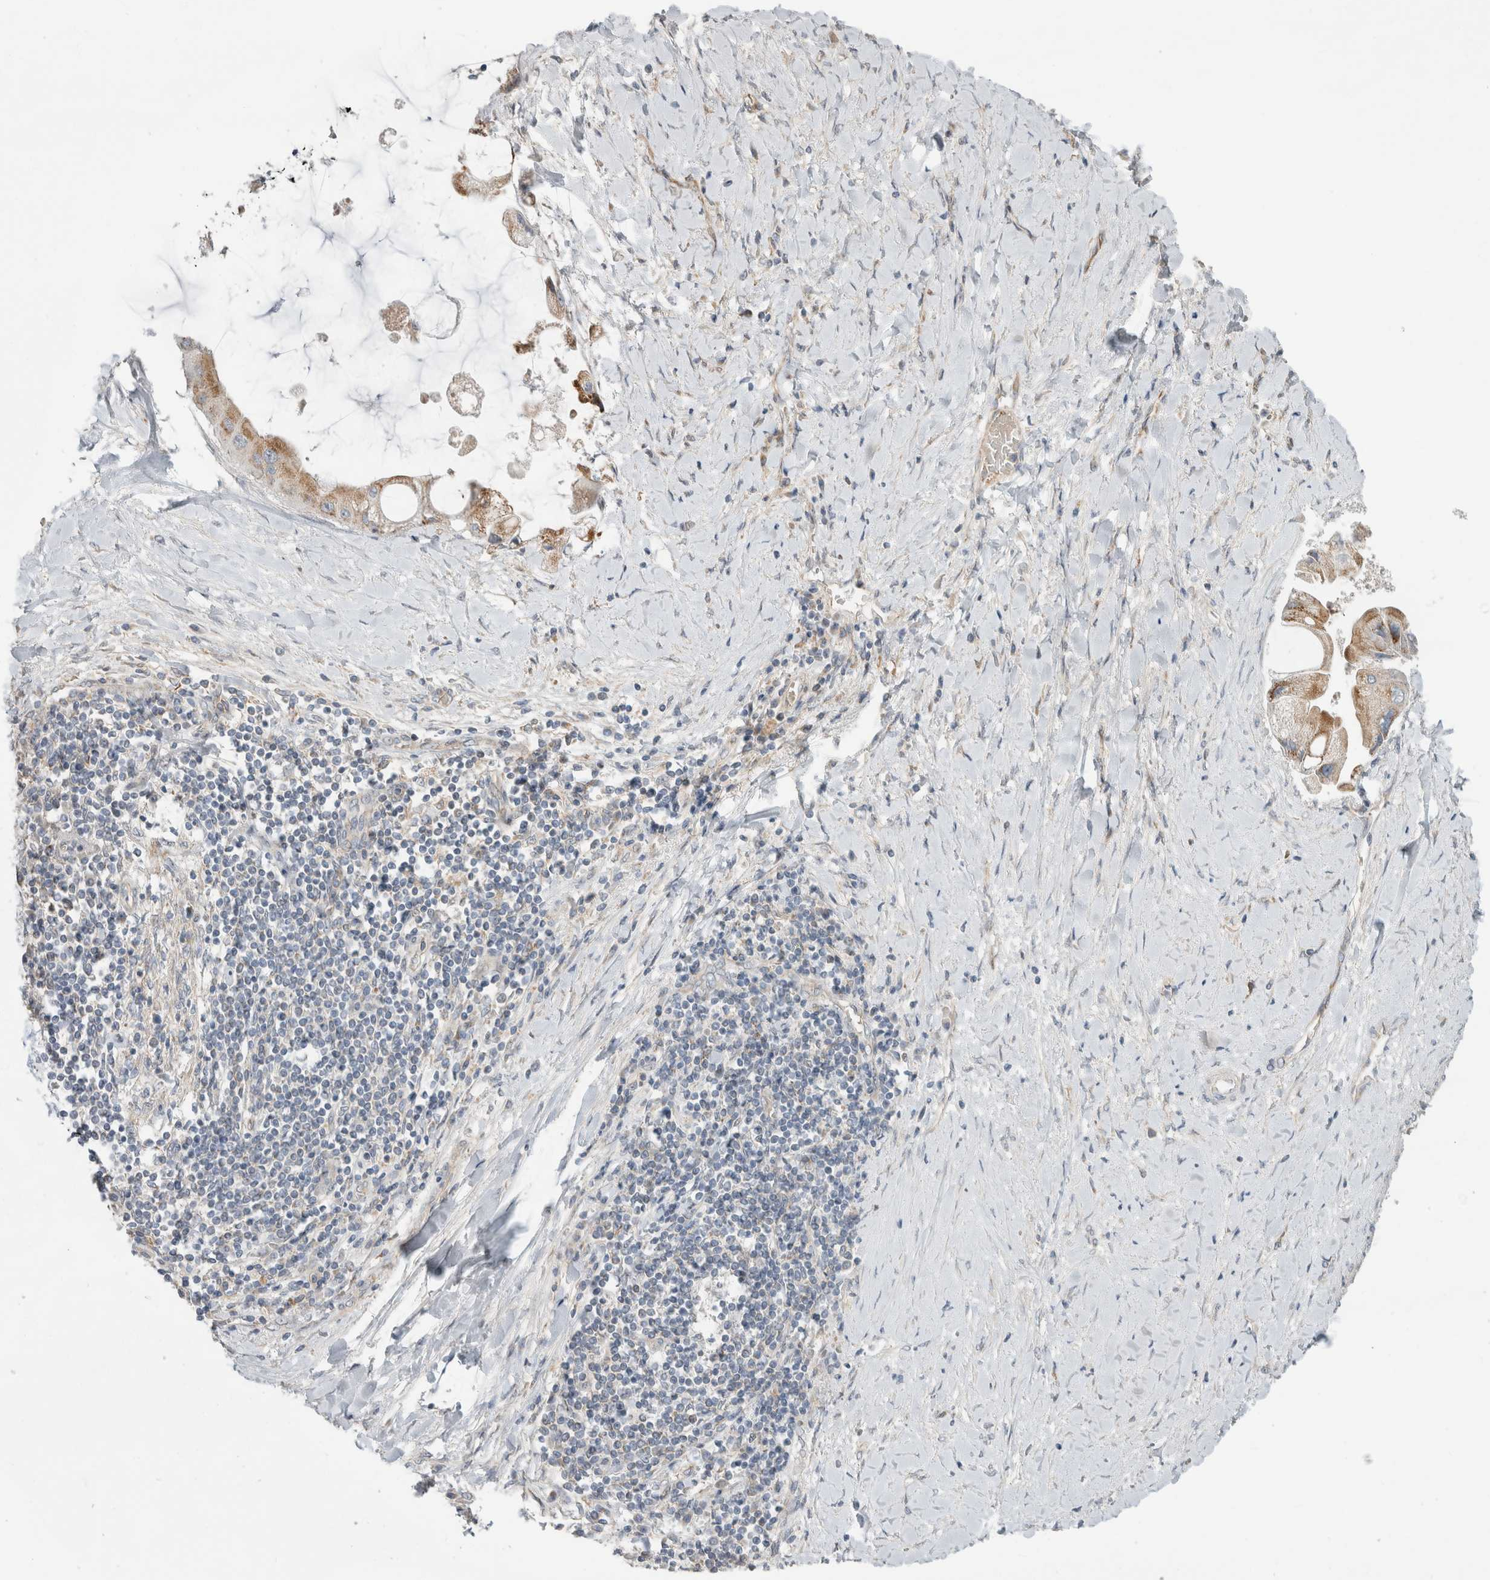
{"staining": {"intensity": "moderate", "quantity": ">75%", "location": "cytoplasmic/membranous"}, "tissue": "liver cancer", "cell_type": "Tumor cells", "image_type": "cancer", "snomed": [{"axis": "morphology", "description": "Cholangiocarcinoma"}, {"axis": "topography", "description": "Liver"}], "caption": "The photomicrograph shows a brown stain indicating the presence of a protein in the cytoplasmic/membranous of tumor cells in liver cholangiocarcinoma.", "gene": "KPNA5", "patient": {"sex": "male", "age": 50}}